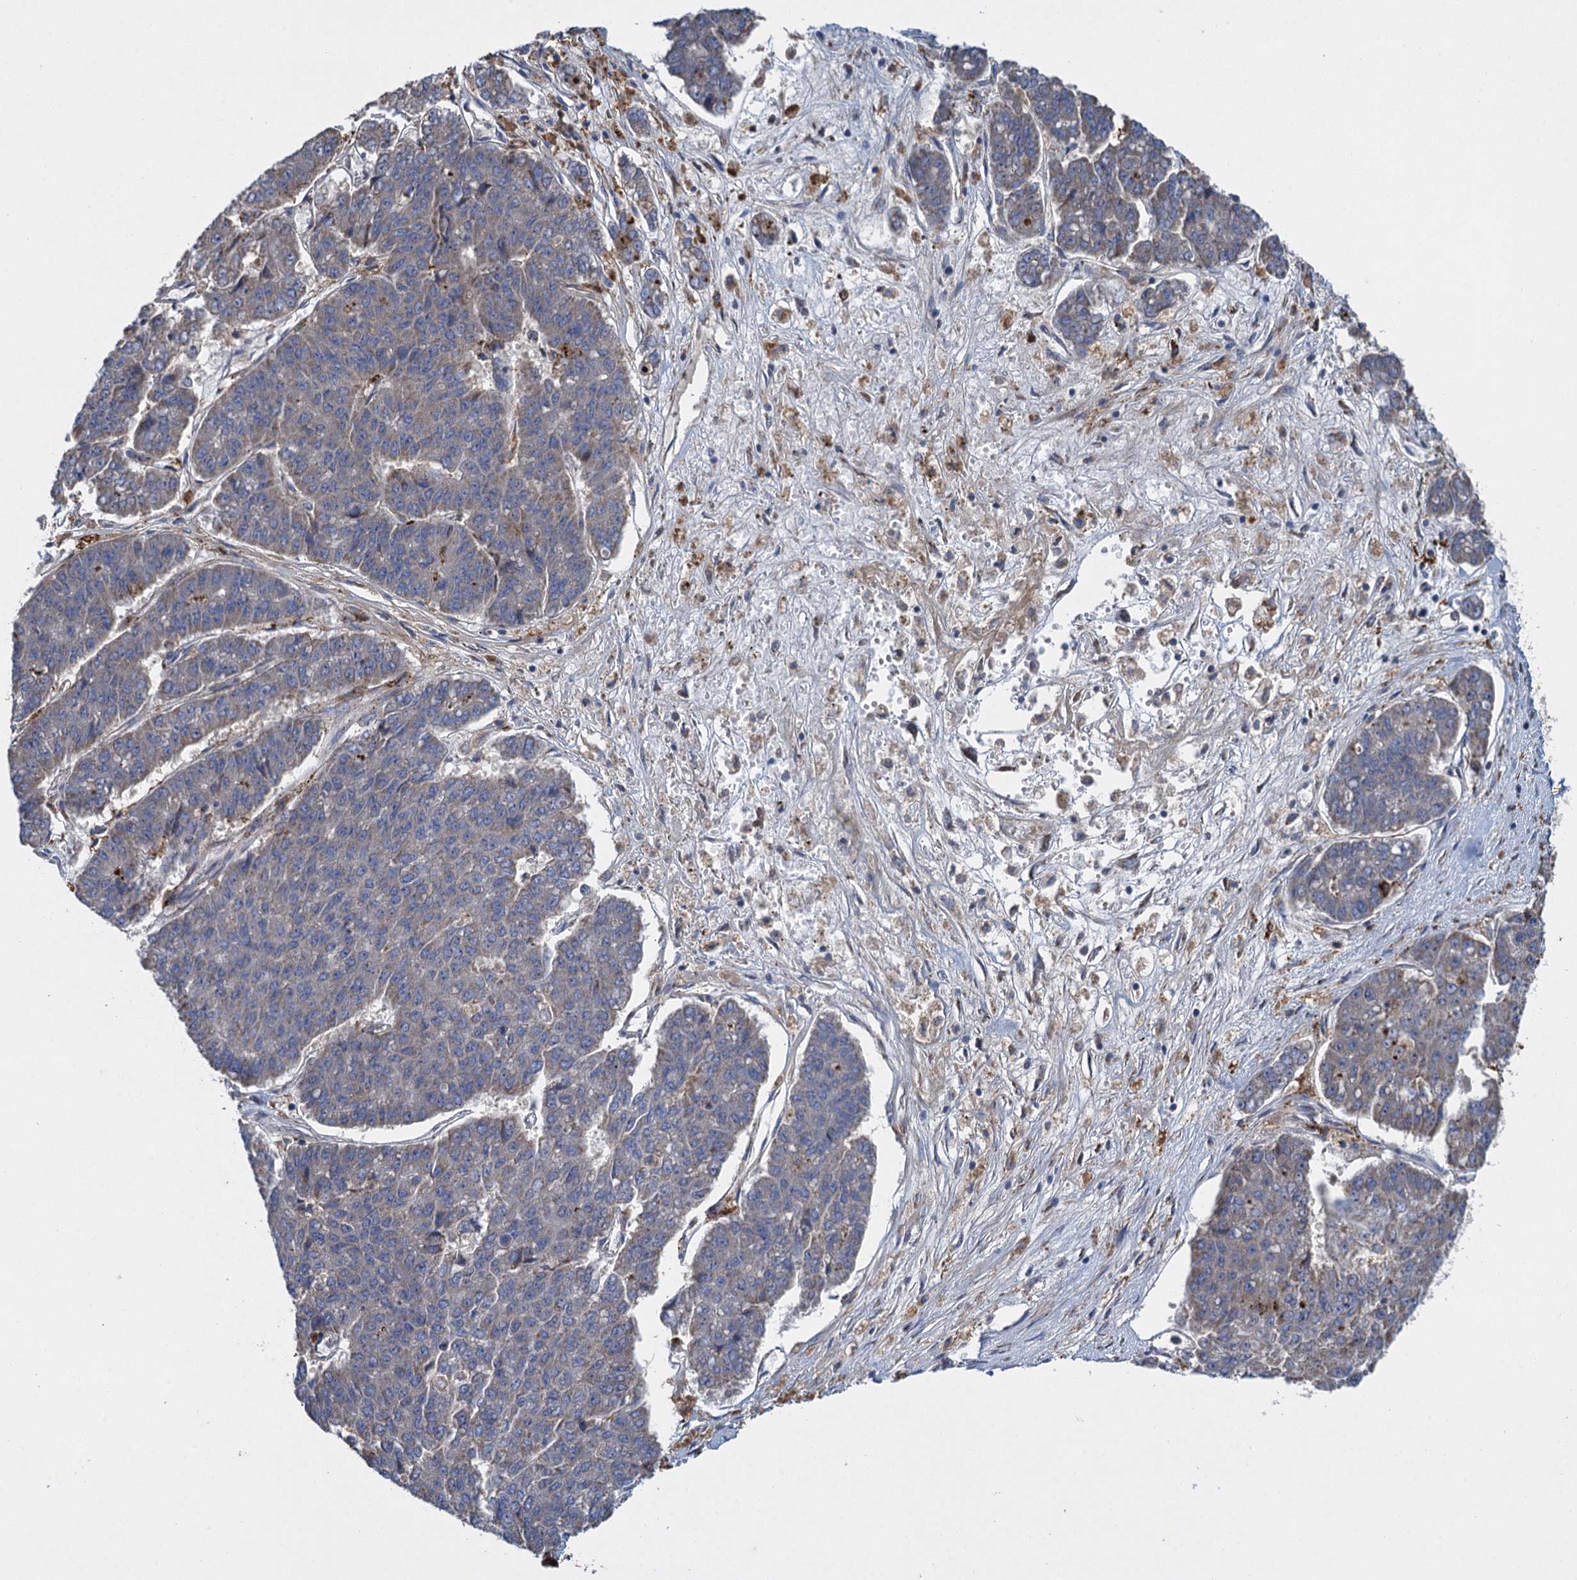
{"staining": {"intensity": "weak", "quantity": "<25%", "location": "cytoplasmic/membranous"}, "tissue": "pancreatic cancer", "cell_type": "Tumor cells", "image_type": "cancer", "snomed": [{"axis": "morphology", "description": "Adenocarcinoma, NOS"}, {"axis": "topography", "description": "Pancreas"}], "caption": "The IHC micrograph has no significant positivity in tumor cells of pancreatic cancer tissue. Nuclei are stained in blue.", "gene": "TXNDC11", "patient": {"sex": "male", "age": 50}}